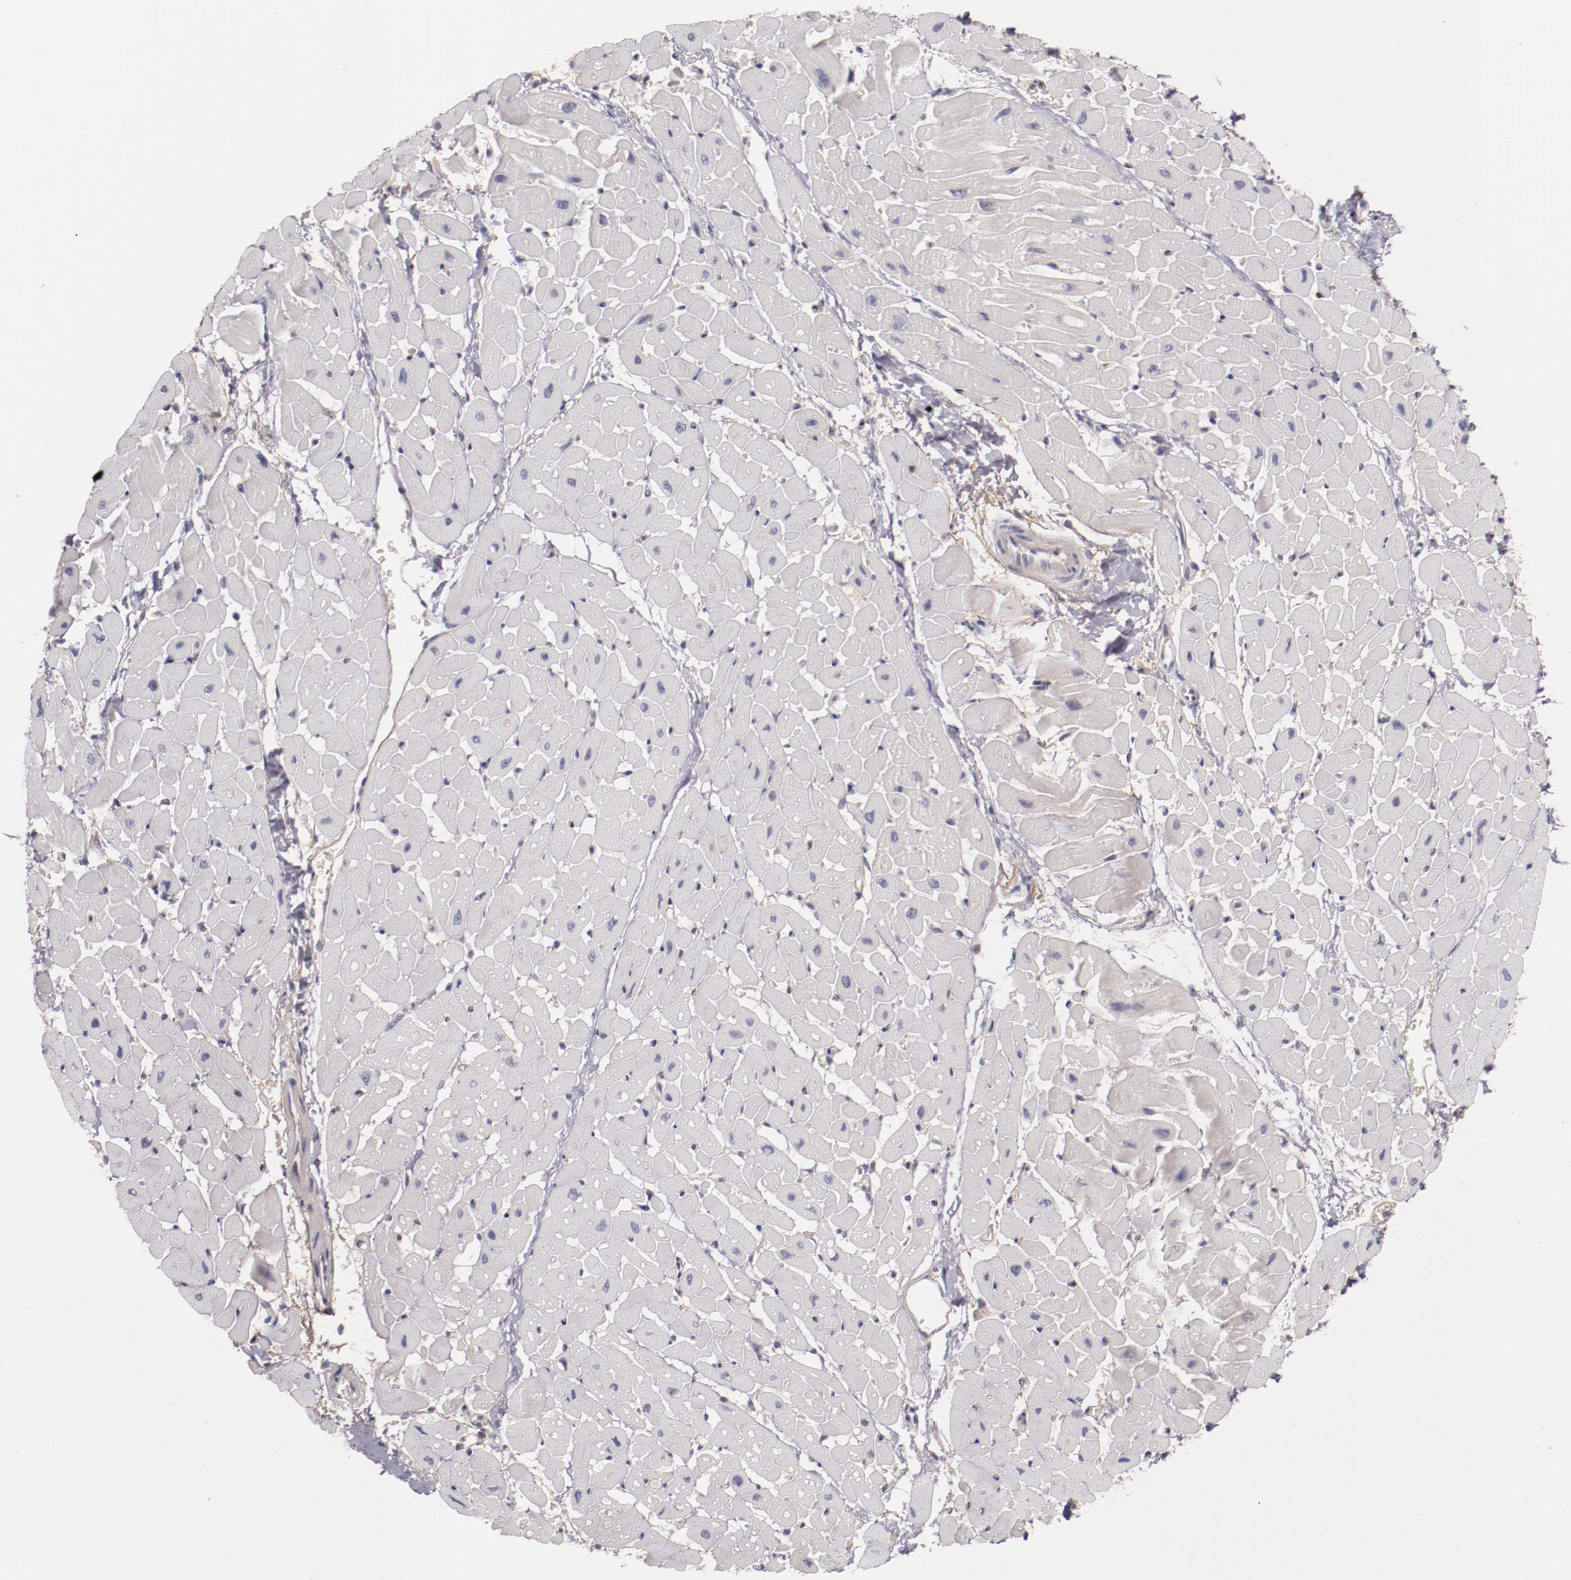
{"staining": {"intensity": "weak", "quantity": "<25%", "location": "cytoplasmic/membranous"}, "tissue": "heart muscle", "cell_type": "Cardiomyocytes", "image_type": "normal", "snomed": [{"axis": "morphology", "description": "Normal tissue, NOS"}, {"axis": "topography", "description": "Heart"}], "caption": "This is an IHC image of normal human heart muscle. There is no staining in cardiomyocytes.", "gene": "MBL2", "patient": {"sex": "male", "age": 45}}